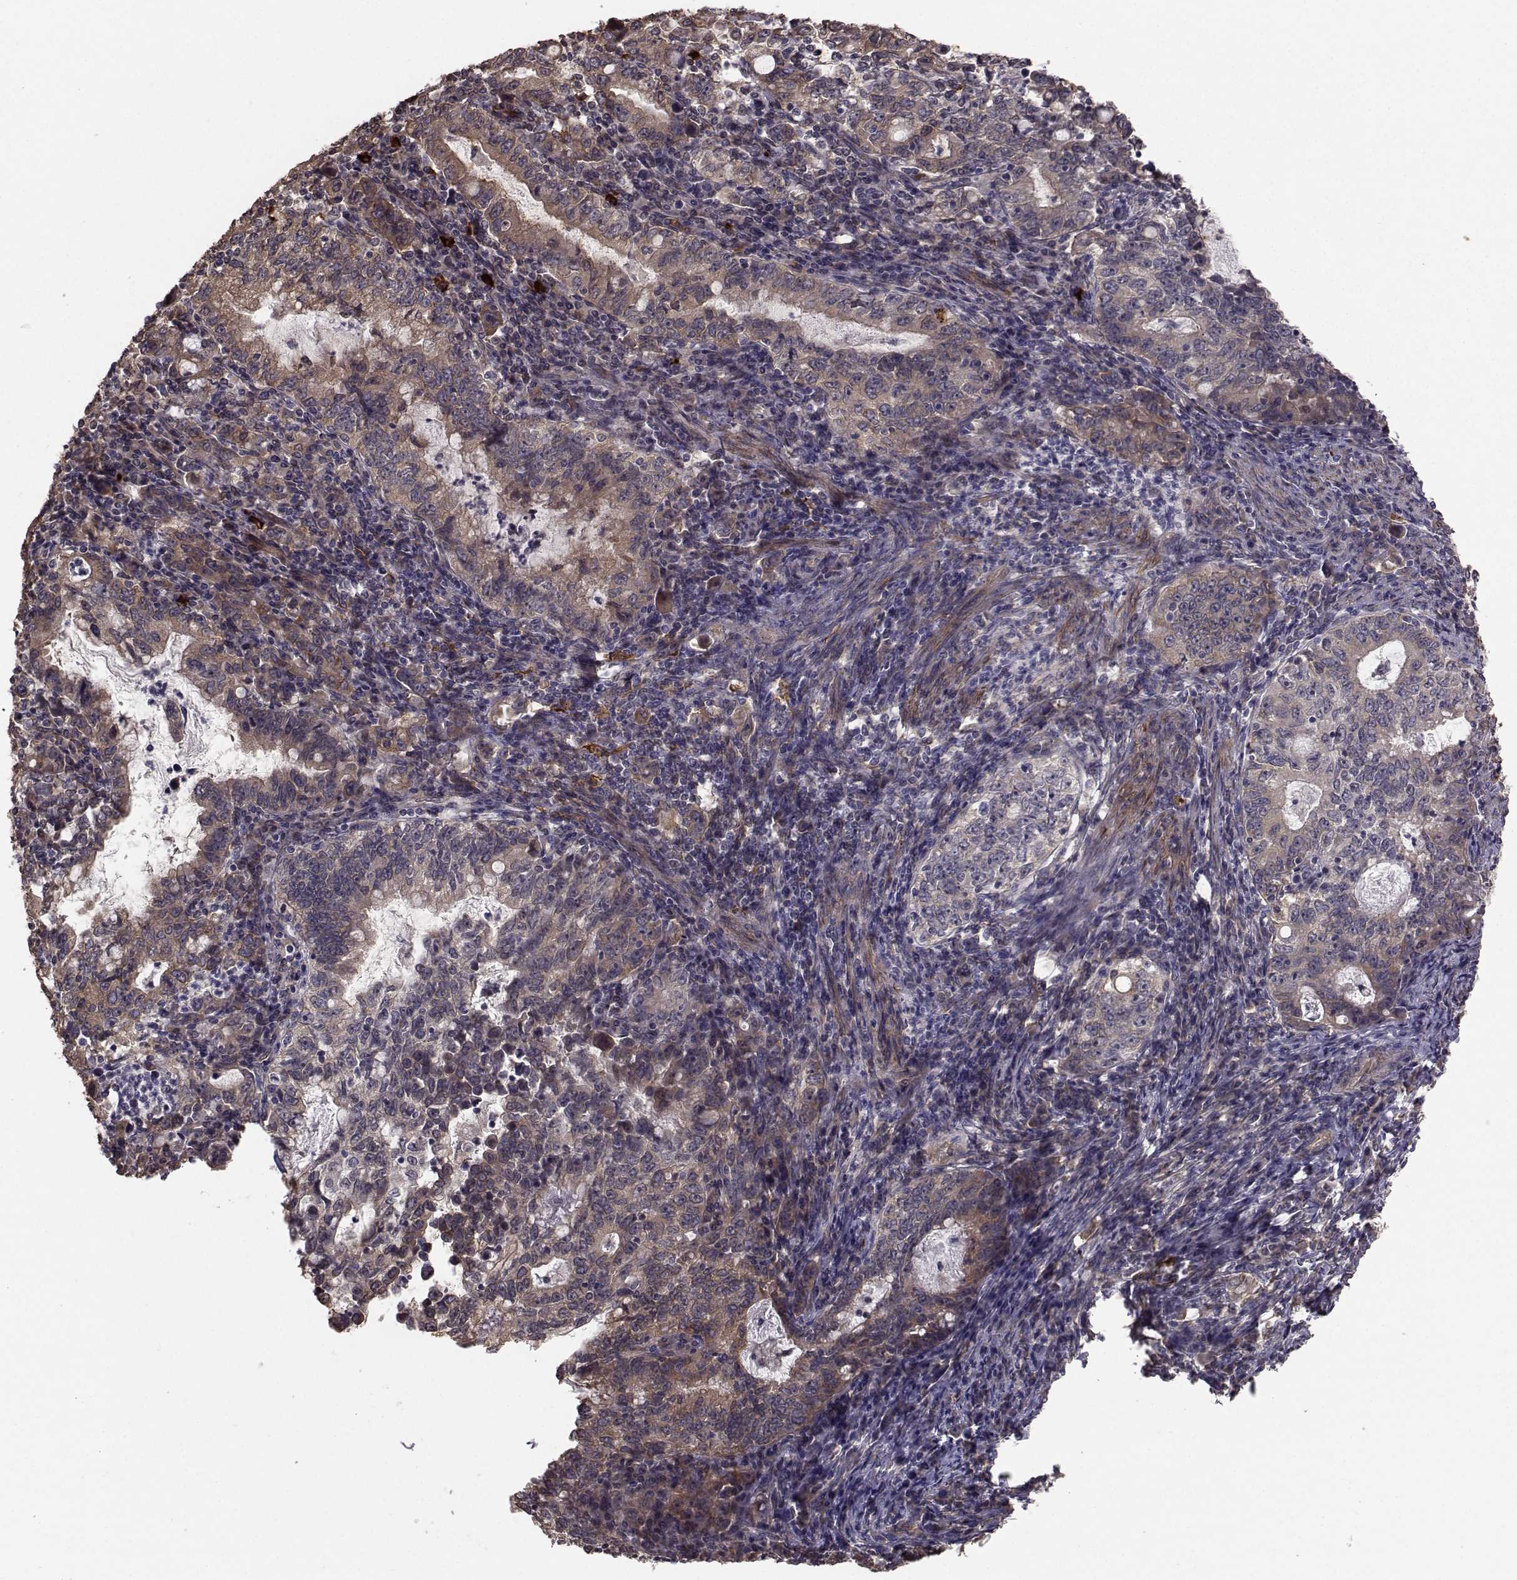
{"staining": {"intensity": "weak", "quantity": ">75%", "location": "cytoplasmic/membranous"}, "tissue": "stomach cancer", "cell_type": "Tumor cells", "image_type": "cancer", "snomed": [{"axis": "morphology", "description": "Adenocarcinoma, NOS"}, {"axis": "topography", "description": "Stomach, lower"}], "caption": "This histopathology image demonstrates immunohistochemistry staining of human stomach adenocarcinoma, with low weak cytoplasmic/membranous positivity in about >75% of tumor cells.", "gene": "TRIP10", "patient": {"sex": "female", "age": 72}}